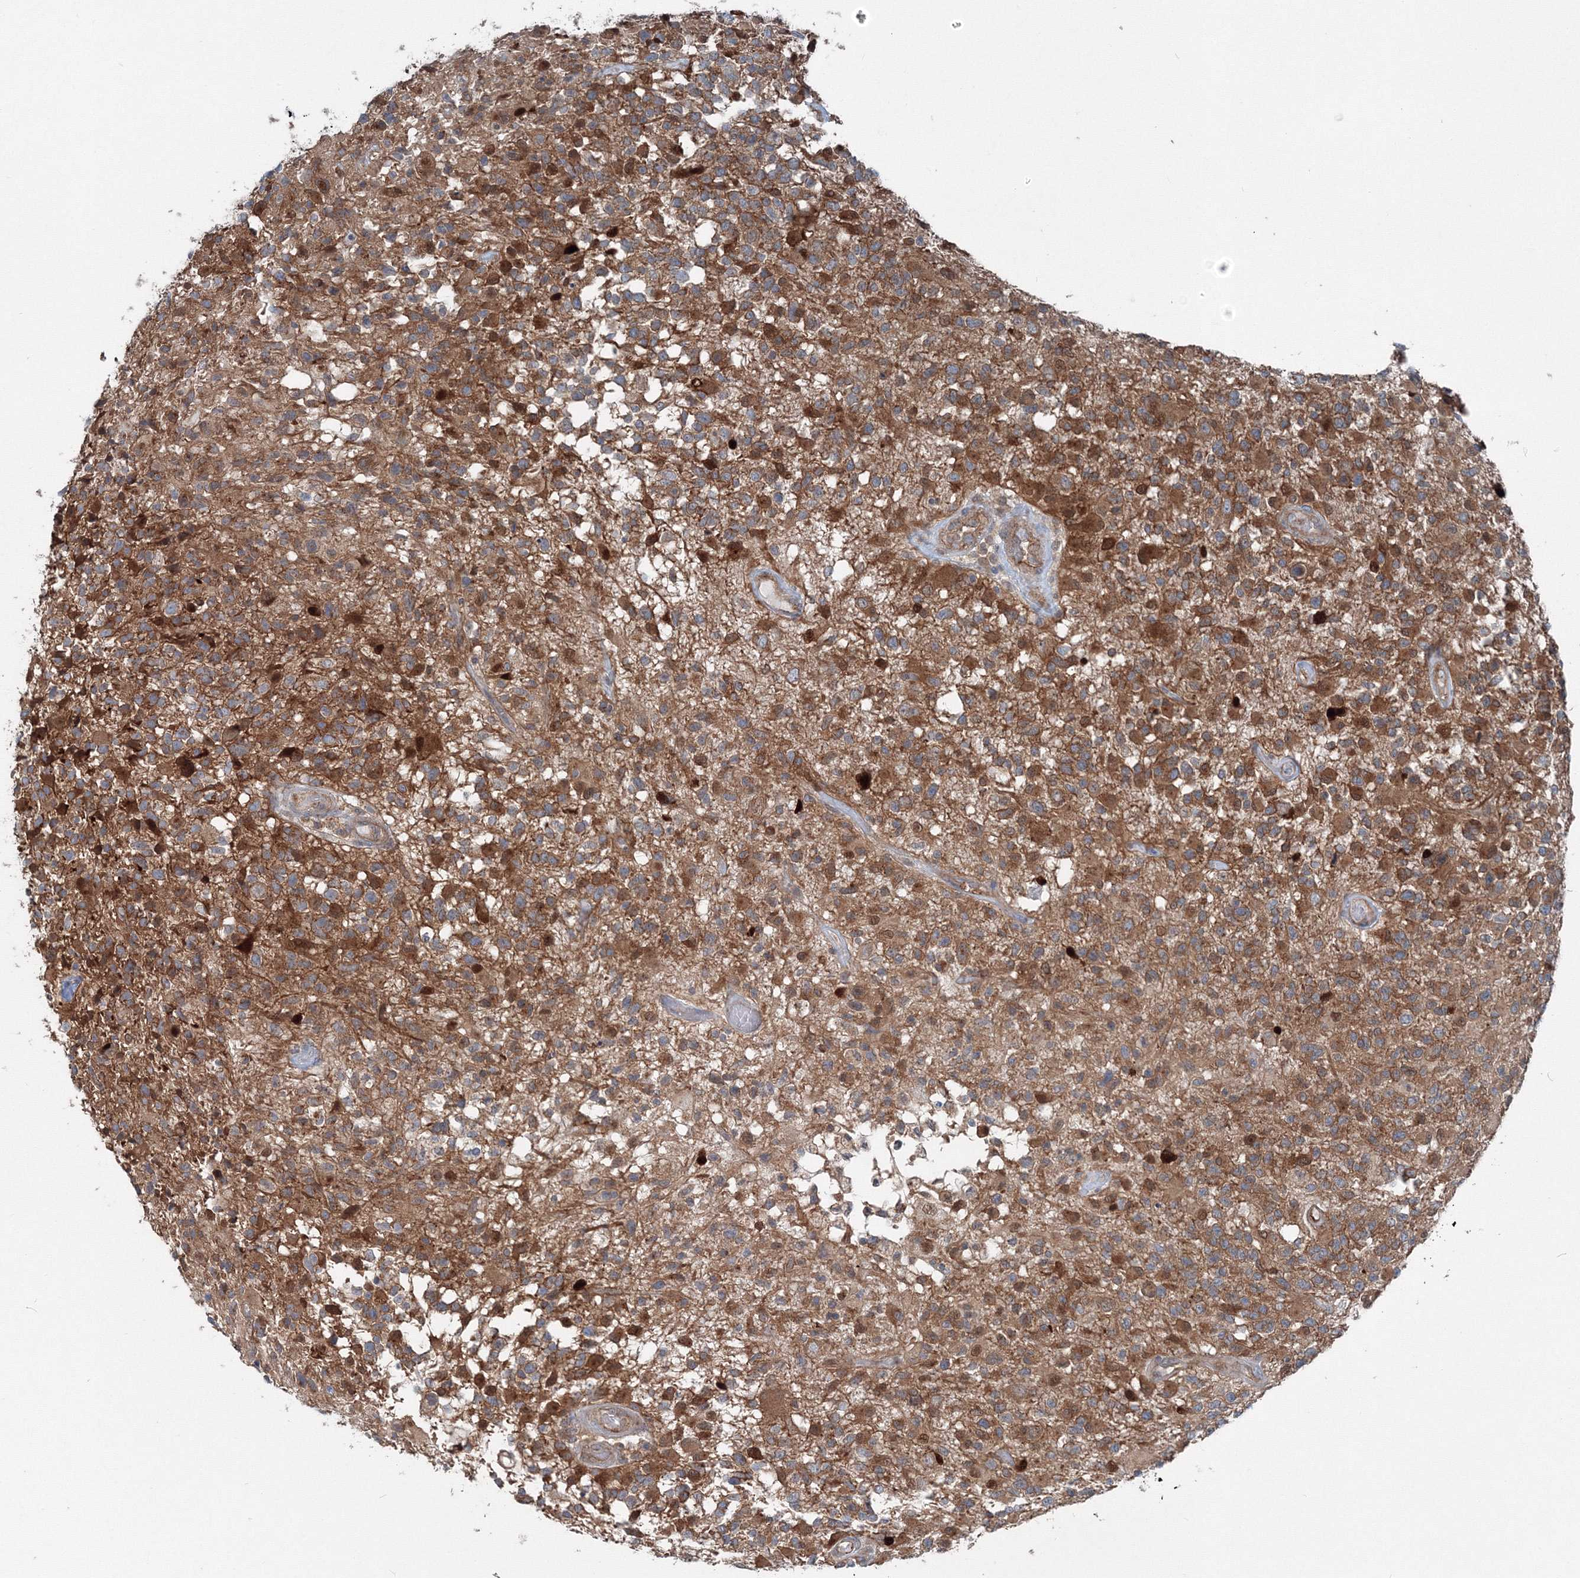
{"staining": {"intensity": "moderate", "quantity": ">75%", "location": "cytoplasmic/membranous"}, "tissue": "glioma", "cell_type": "Tumor cells", "image_type": "cancer", "snomed": [{"axis": "morphology", "description": "Glioma, malignant, High grade"}, {"axis": "morphology", "description": "Glioblastoma, NOS"}, {"axis": "topography", "description": "Brain"}], "caption": "Glioma was stained to show a protein in brown. There is medium levels of moderate cytoplasmic/membranous expression in about >75% of tumor cells.", "gene": "TPRKB", "patient": {"sex": "male", "age": 60}}